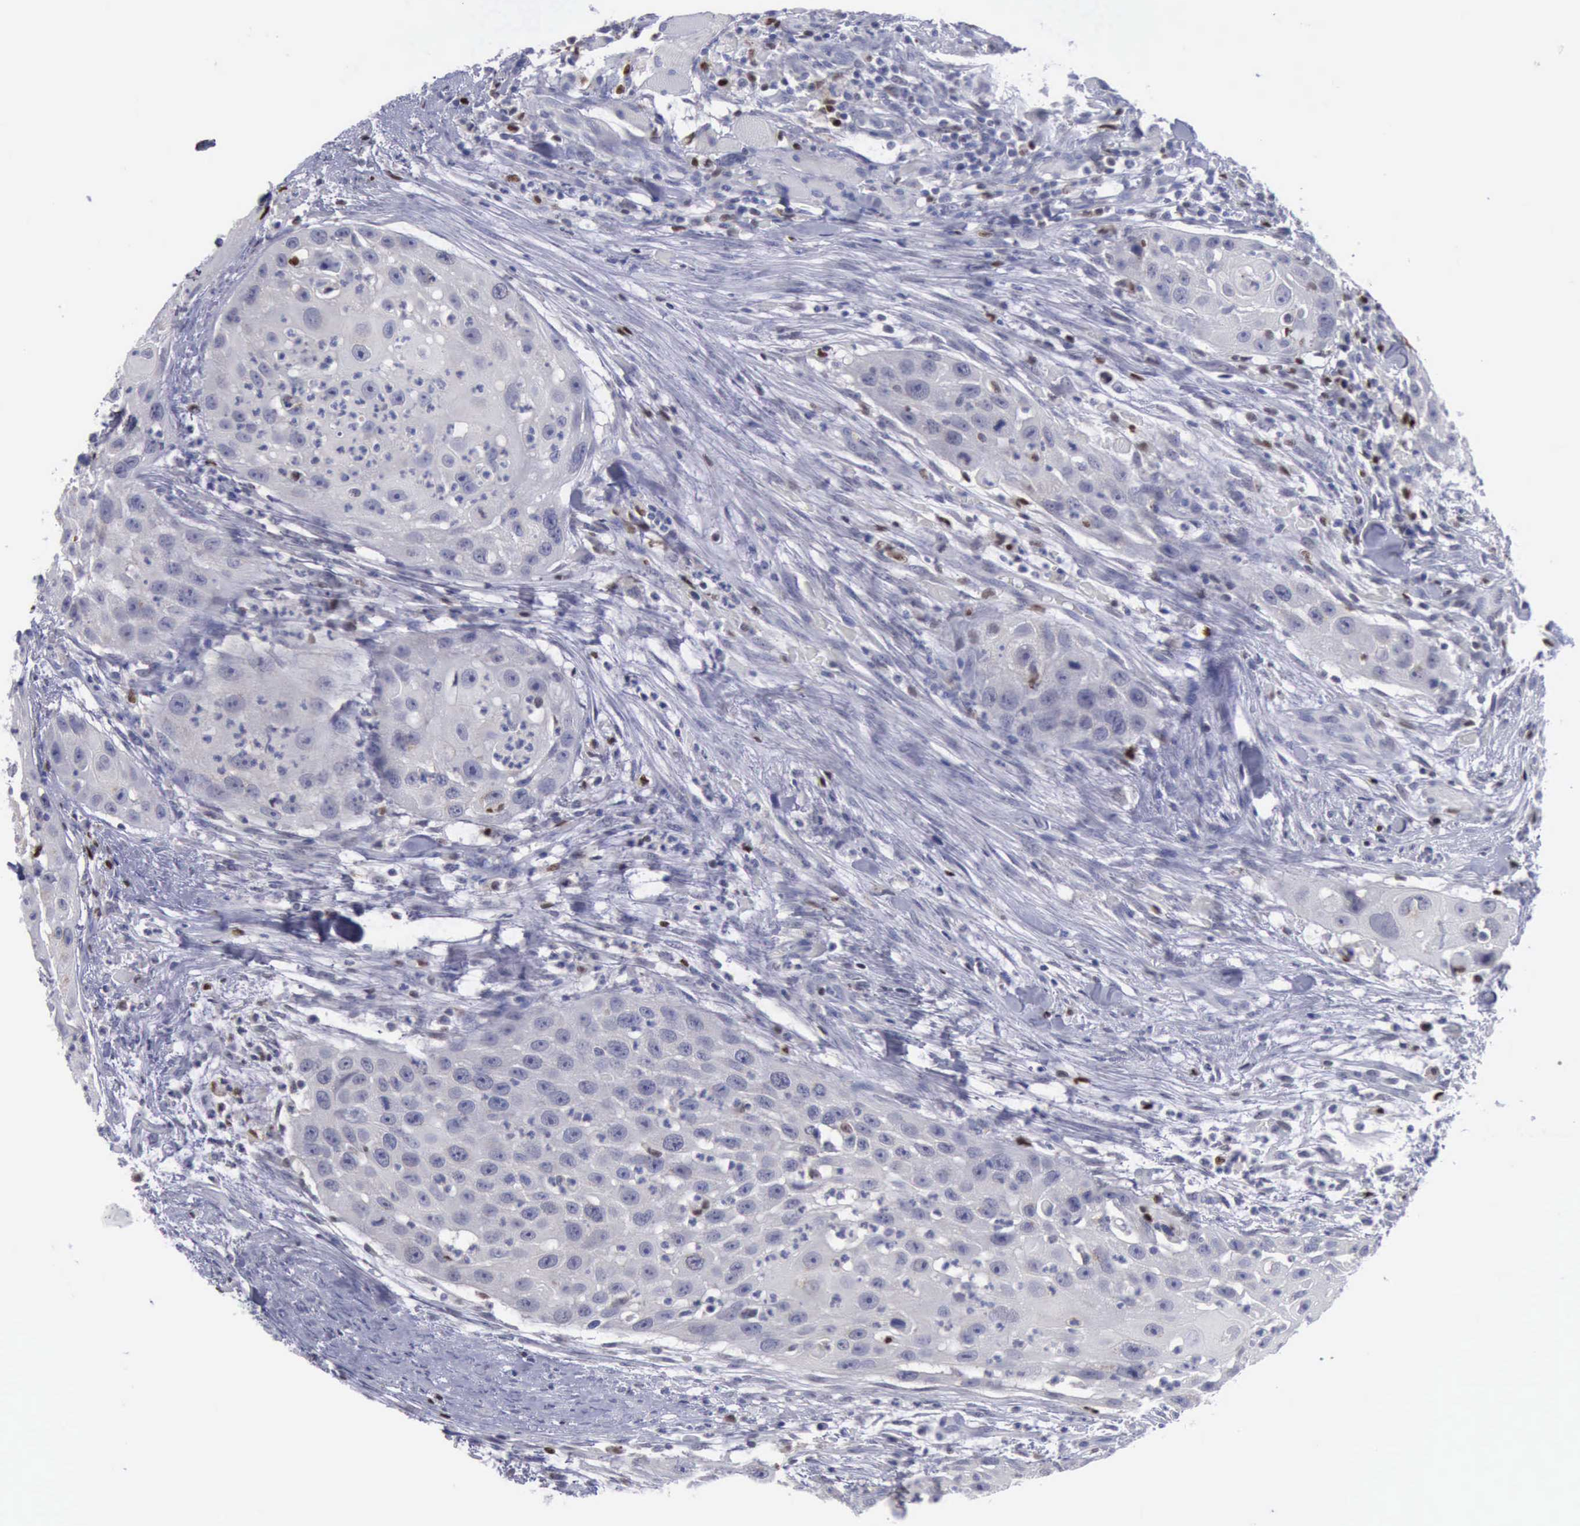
{"staining": {"intensity": "negative", "quantity": "none", "location": "none"}, "tissue": "head and neck cancer", "cell_type": "Tumor cells", "image_type": "cancer", "snomed": [{"axis": "morphology", "description": "Squamous cell carcinoma, NOS"}, {"axis": "topography", "description": "Head-Neck"}], "caption": "DAB immunohistochemical staining of head and neck squamous cell carcinoma exhibits no significant positivity in tumor cells.", "gene": "SATB2", "patient": {"sex": "male", "age": 64}}